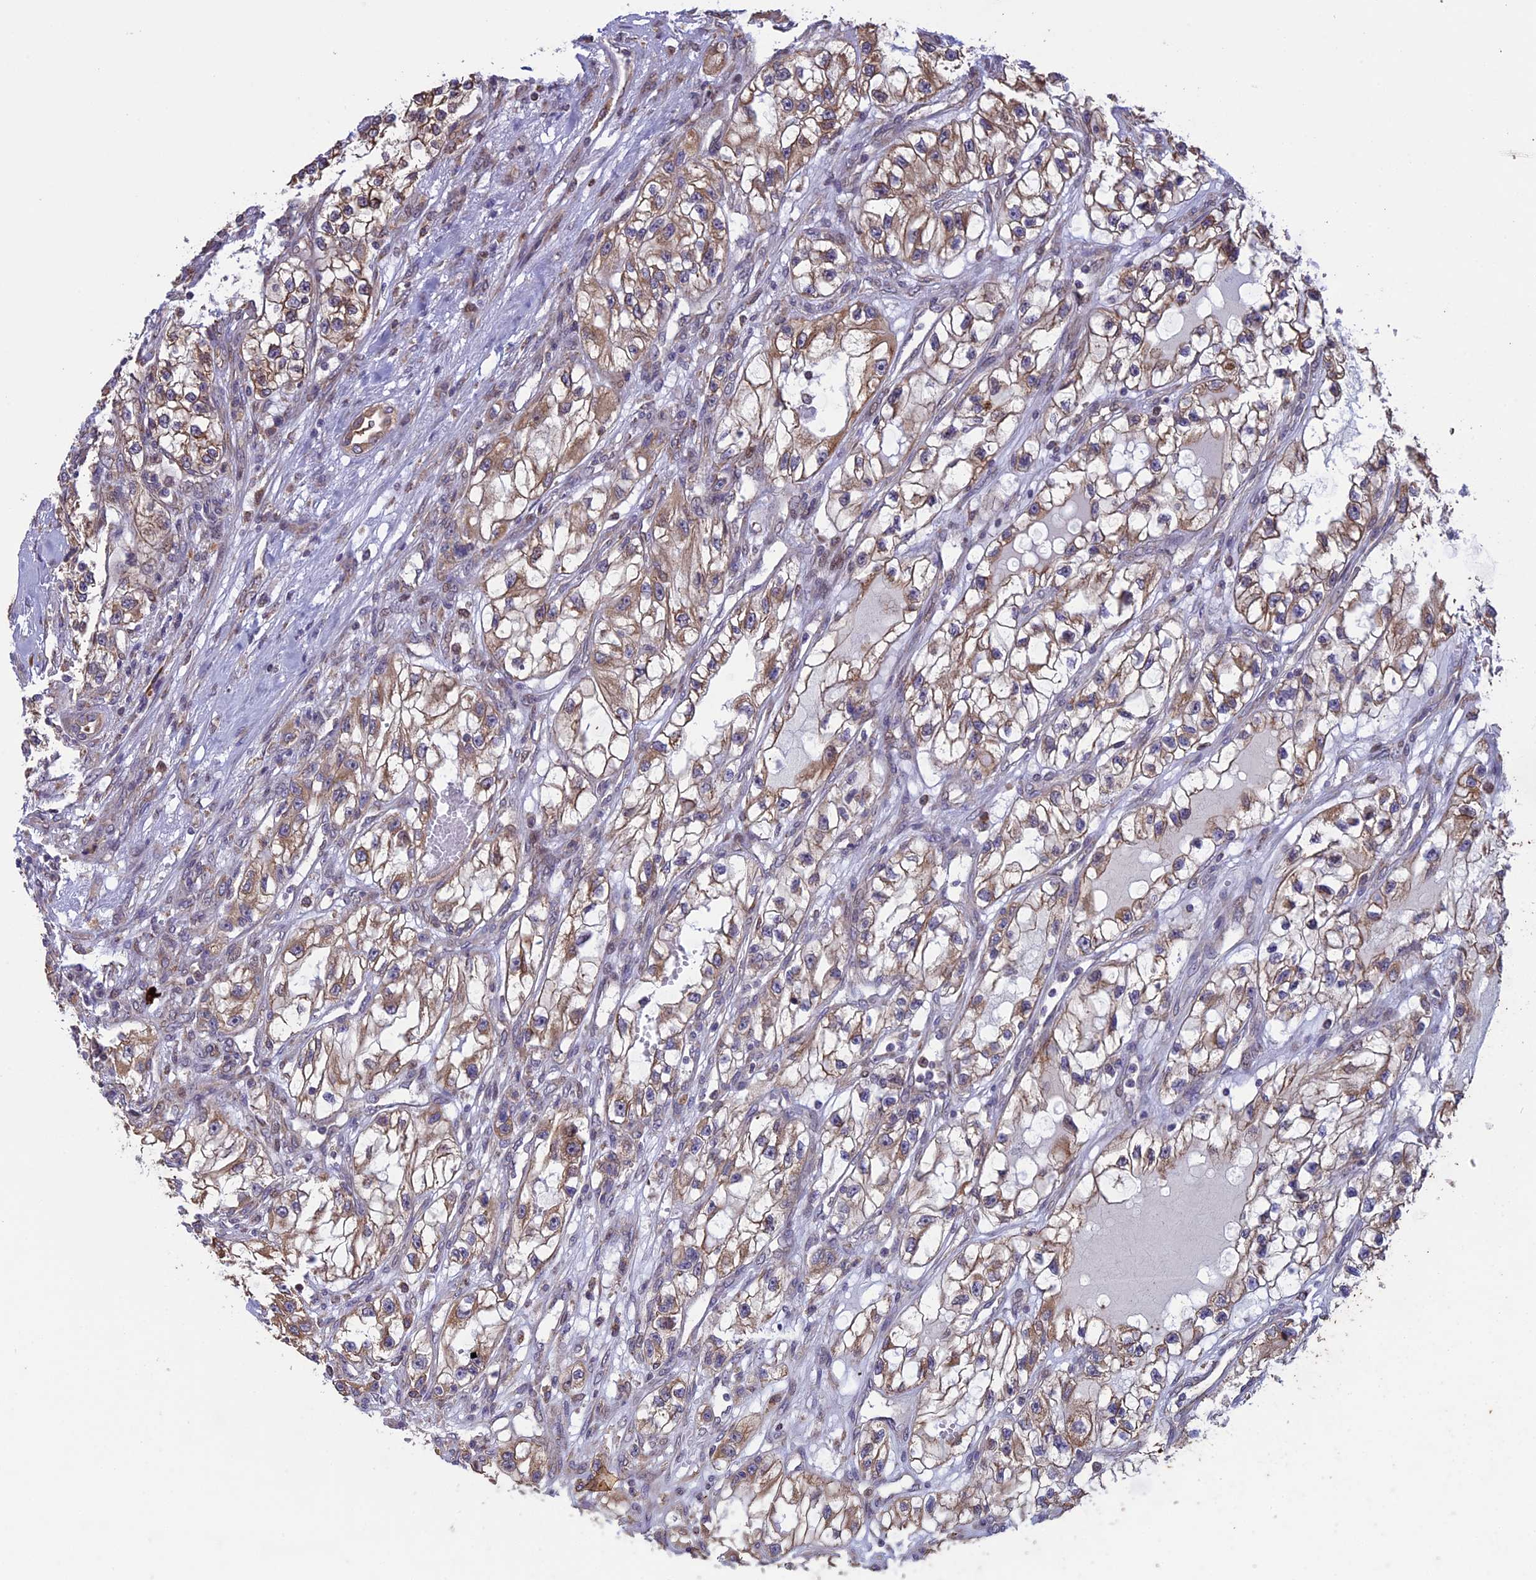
{"staining": {"intensity": "moderate", "quantity": ">75%", "location": "cytoplasmic/membranous"}, "tissue": "renal cancer", "cell_type": "Tumor cells", "image_type": "cancer", "snomed": [{"axis": "morphology", "description": "Adenocarcinoma, NOS"}, {"axis": "topography", "description": "Kidney"}], "caption": "There is medium levels of moderate cytoplasmic/membranous positivity in tumor cells of renal cancer (adenocarcinoma), as demonstrated by immunohistochemical staining (brown color).", "gene": "DMRTA2", "patient": {"sex": "female", "age": 57}}